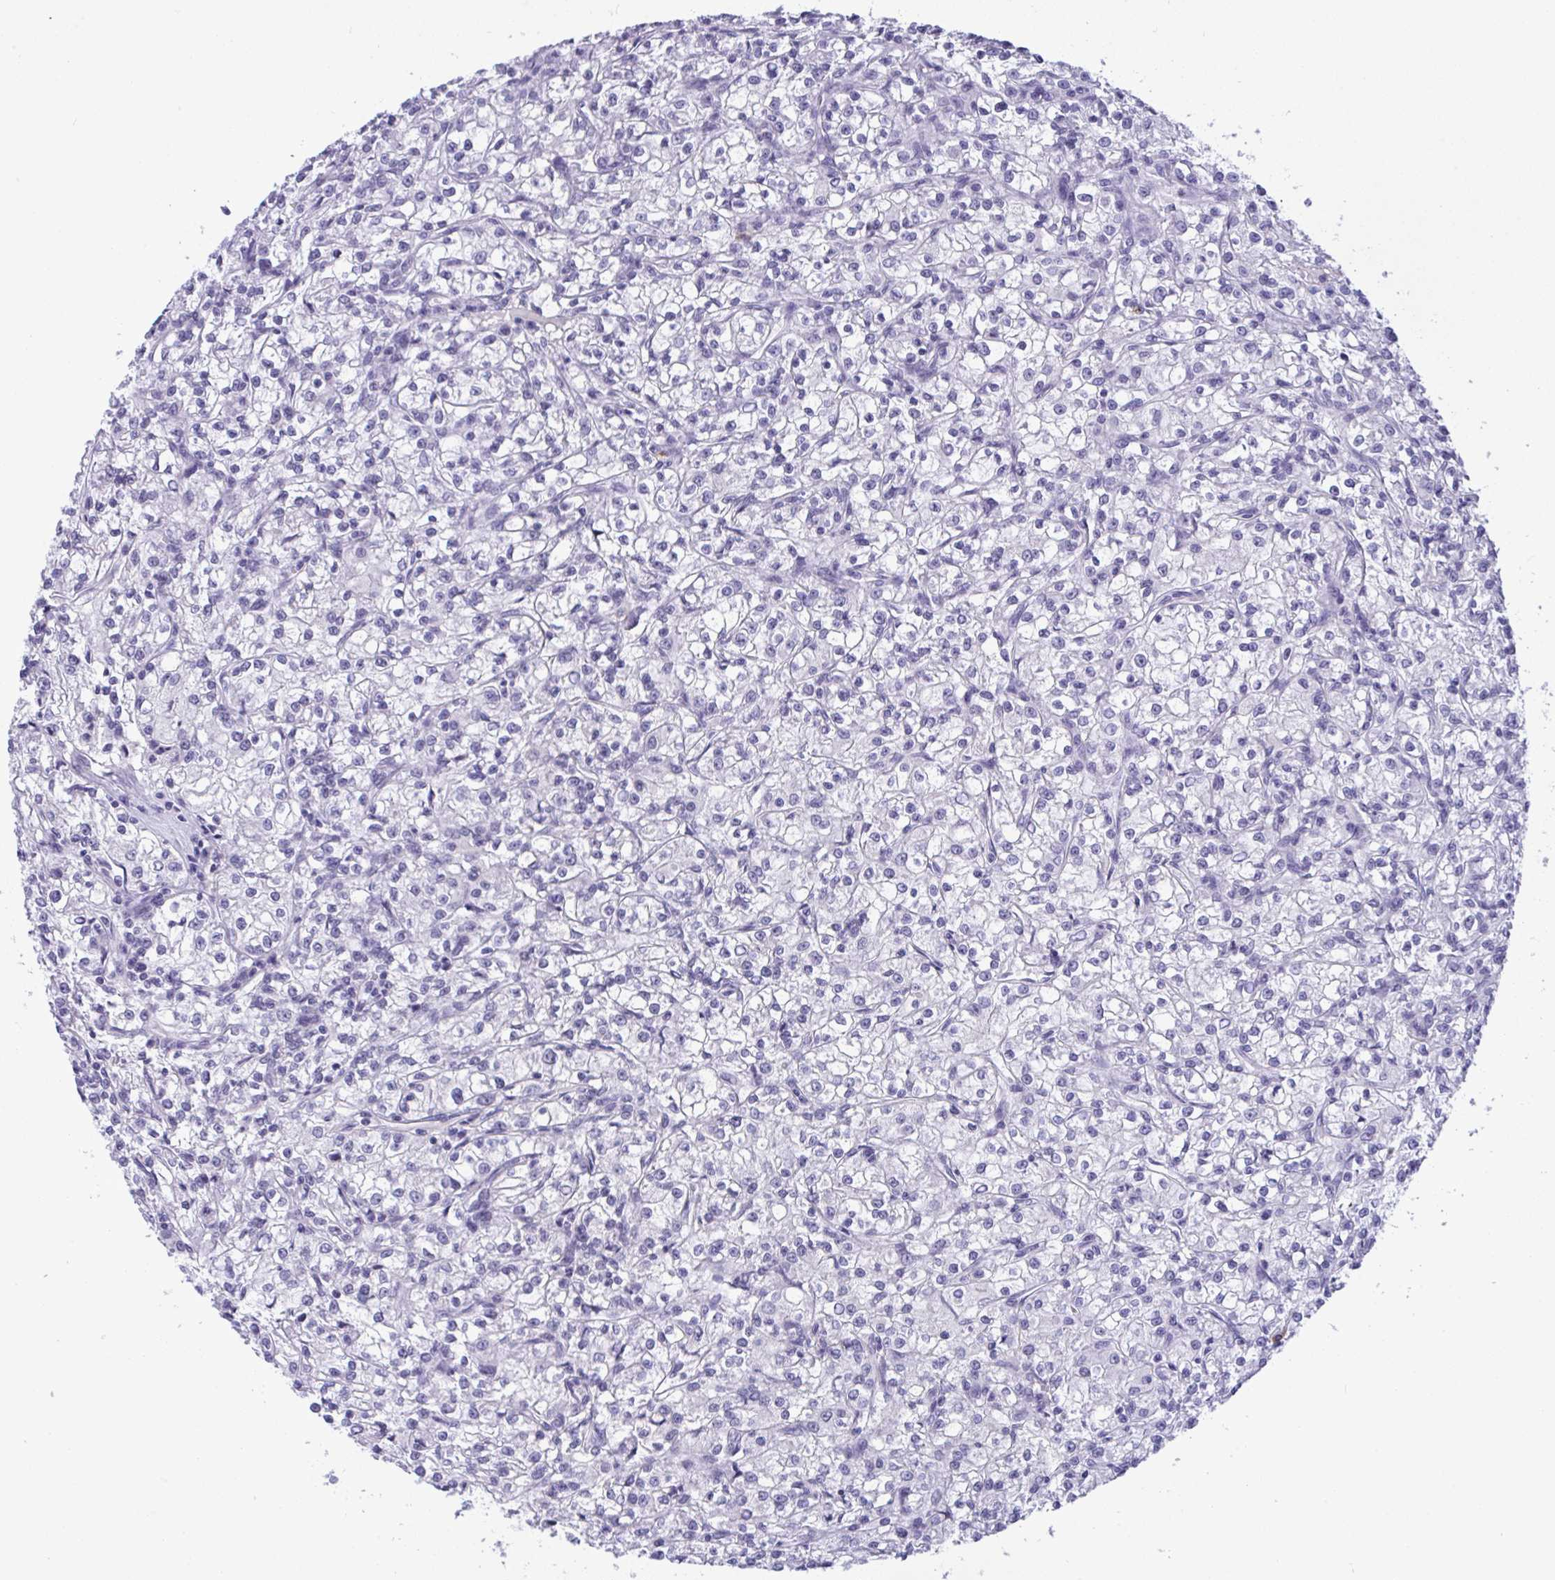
{"staining": {"intensity": "negative", "quantity": "none", "location": "none"}, "tissue": "renal cancer", "cell_type": "Tumor cells", "image_type": "cancer", "snomed": [{"axis": "morphology", "description": "Adenocarcinoma, NOS"}, {"axis": "topography", "description": "Kidney"}], "caption": "This is a micrograph of IHC staining of renal adenocarcinoma, which shows no positivity in tumor cells.", "gene": "YBX2", "patient": {"sex": "female", "age": 59}}